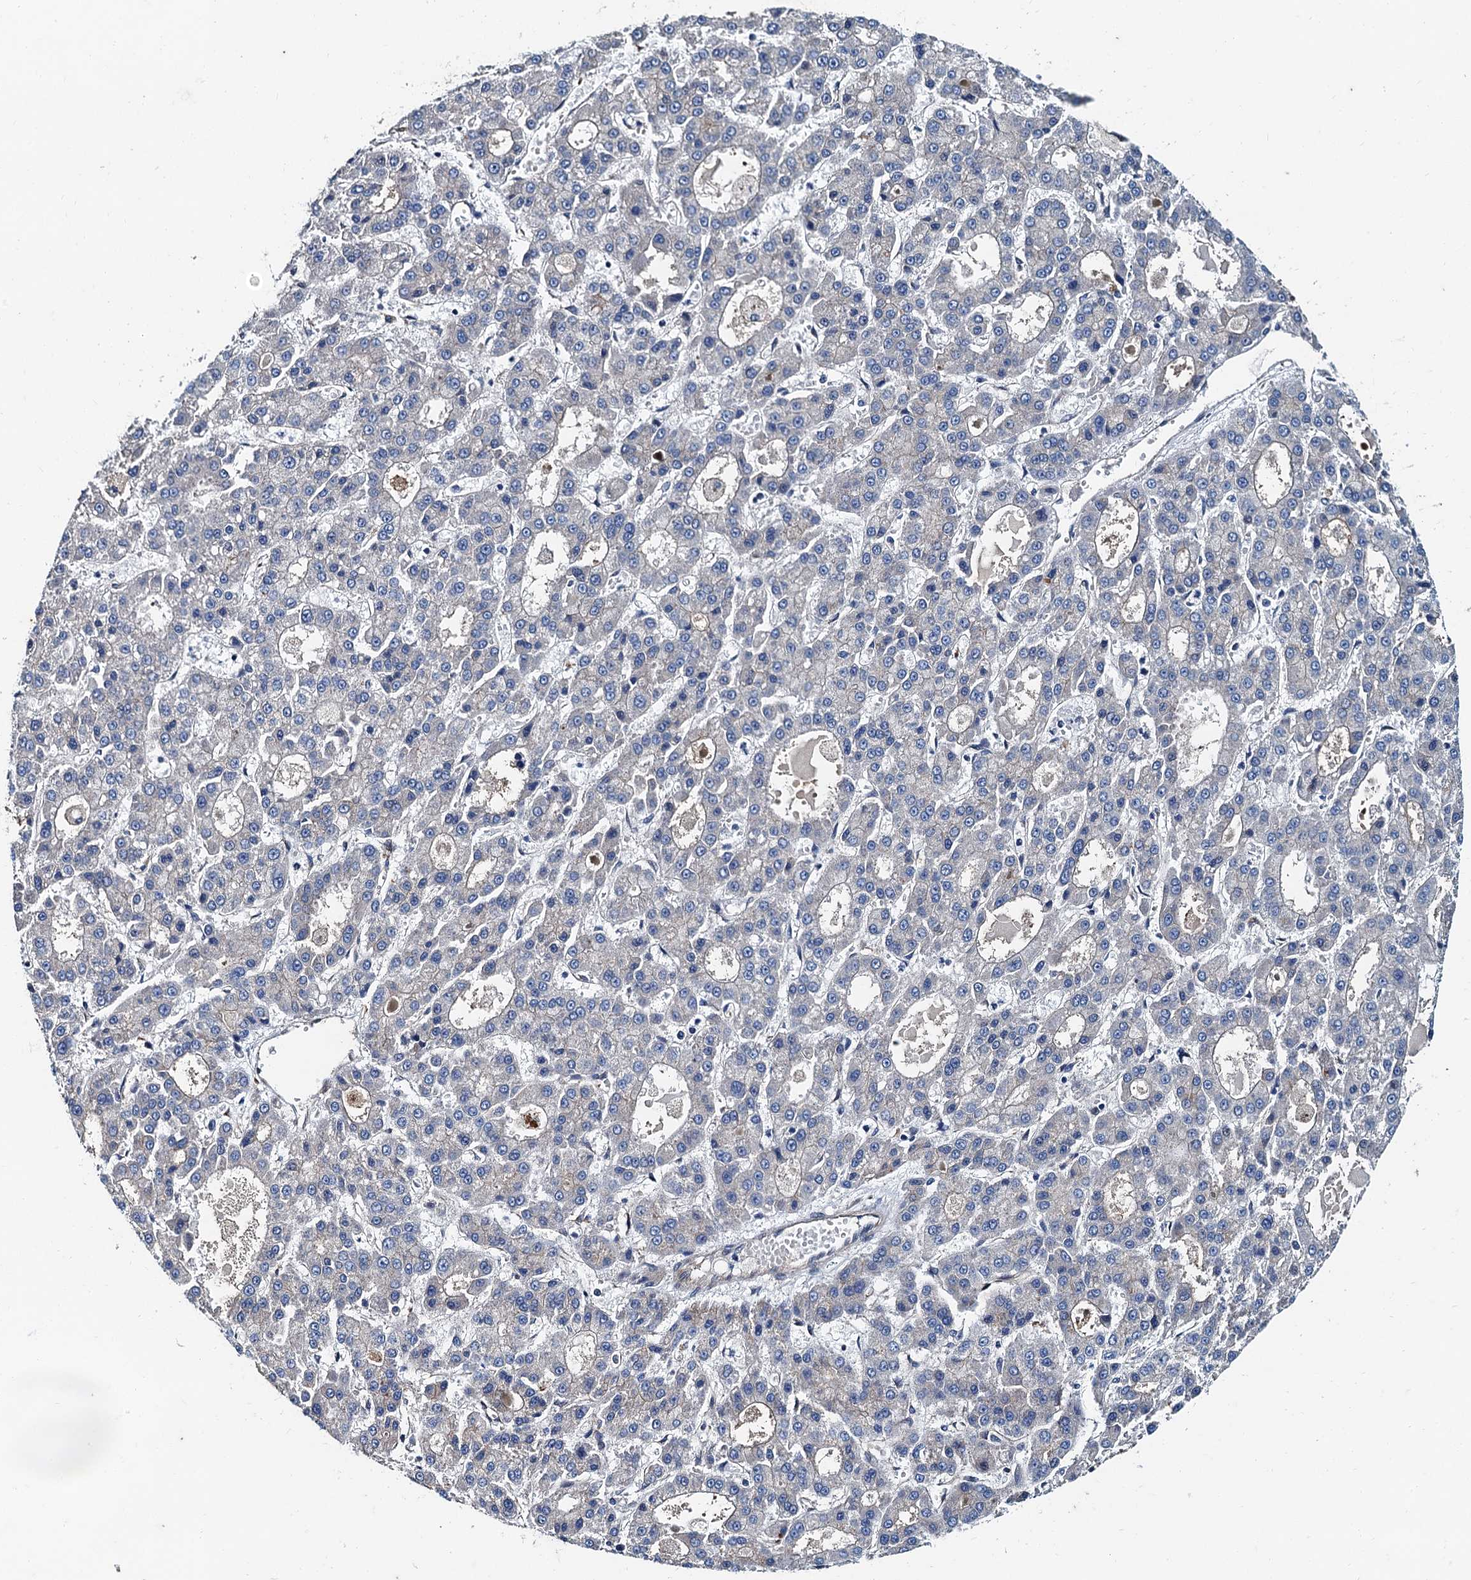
{"staining": {"intensity": "negative", "quantity": "none", "location": "none"}, "tissue": "liver cancer", "cell_type": "Tumor cells", "image_type": "cancer", "snomed": [{"axis": "morphology", "description": "Carcinoma, Hepatocellular, NOS"}, {"axis": "topography", "description": "Liver"}], "caption": "Protein analysis of liver cancer exhibits no significant positivity in tumor cells. (Brightfield microscopy of DAB (3,3'-diaminobenzidine) IHC at high magnification).", "gene": "NGRN", "patient": {"sex": "male", "age": 70}}